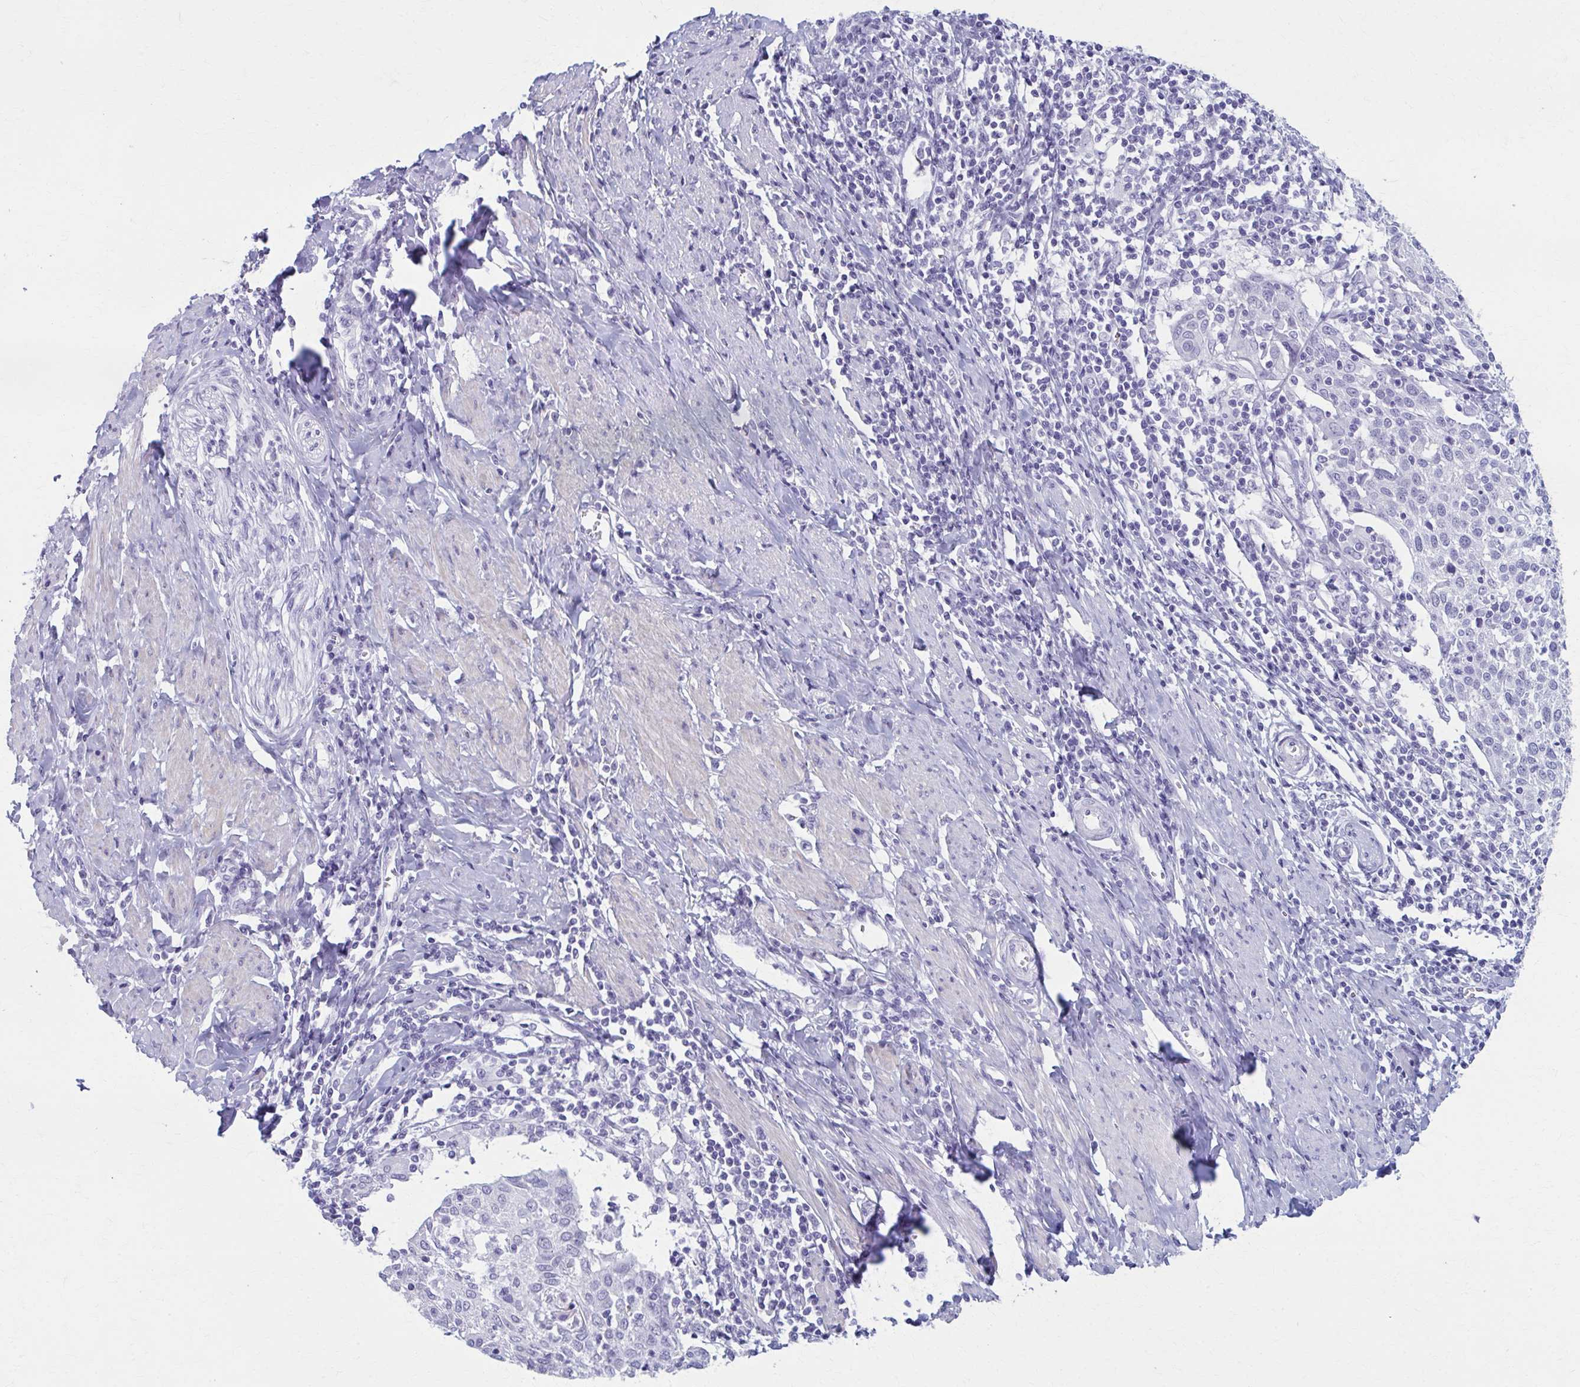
{"staining": {"intensity": "negative", "quantity": "none", "location": "none"}, "tissue": "cervical cancer", "cell_type": "Tumor cells", "image_type": "cancer", "snomed": [{"axis": "morphology", "description": "Squamous cell carcinoma, NOS"}, {"axis": "topography", "description": "Cervix"}], "caption": "The image displays no staining of tumor cells in cervical squamous cell carcinoma.", "gene": "MPLKIP", "patient": {"sex": "female", "age": 52}}